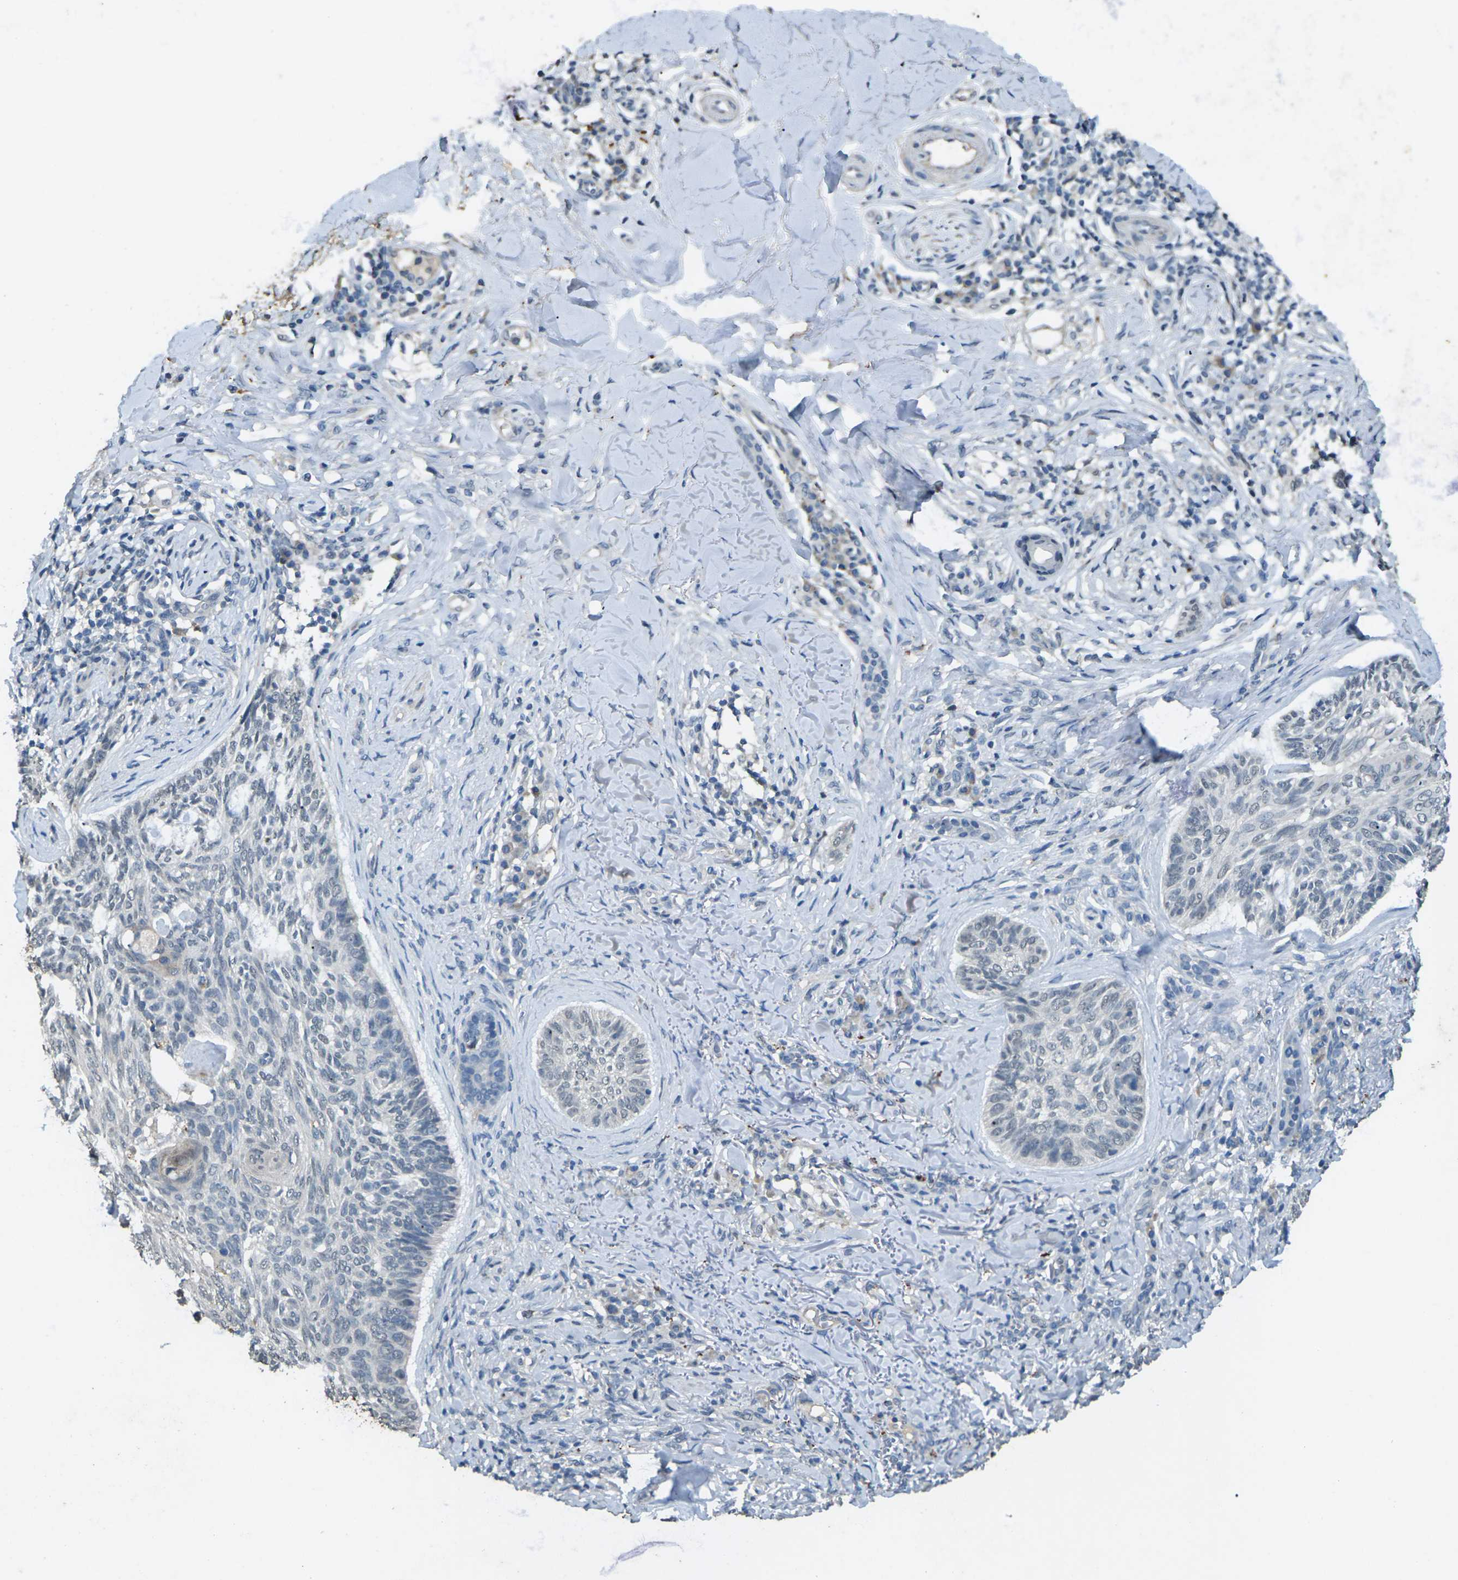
{"staining": {"intensity": "negative", "quantity": "none", "location": "none"}, "tissue": "skin cancer", "cell_type": "Tumor cells", "image_type": "cancer", "snomed": [{"axis": "morphology", "description": "Basal cell carcinoma"}, {"axis": "topography", "description": "Skin"}], "caption": "Protein analysis of skin cancer shows no significant expression in tumor cells.", "gene": "SIGLEC14", "patient": {"sex": "male", "age": 43}}